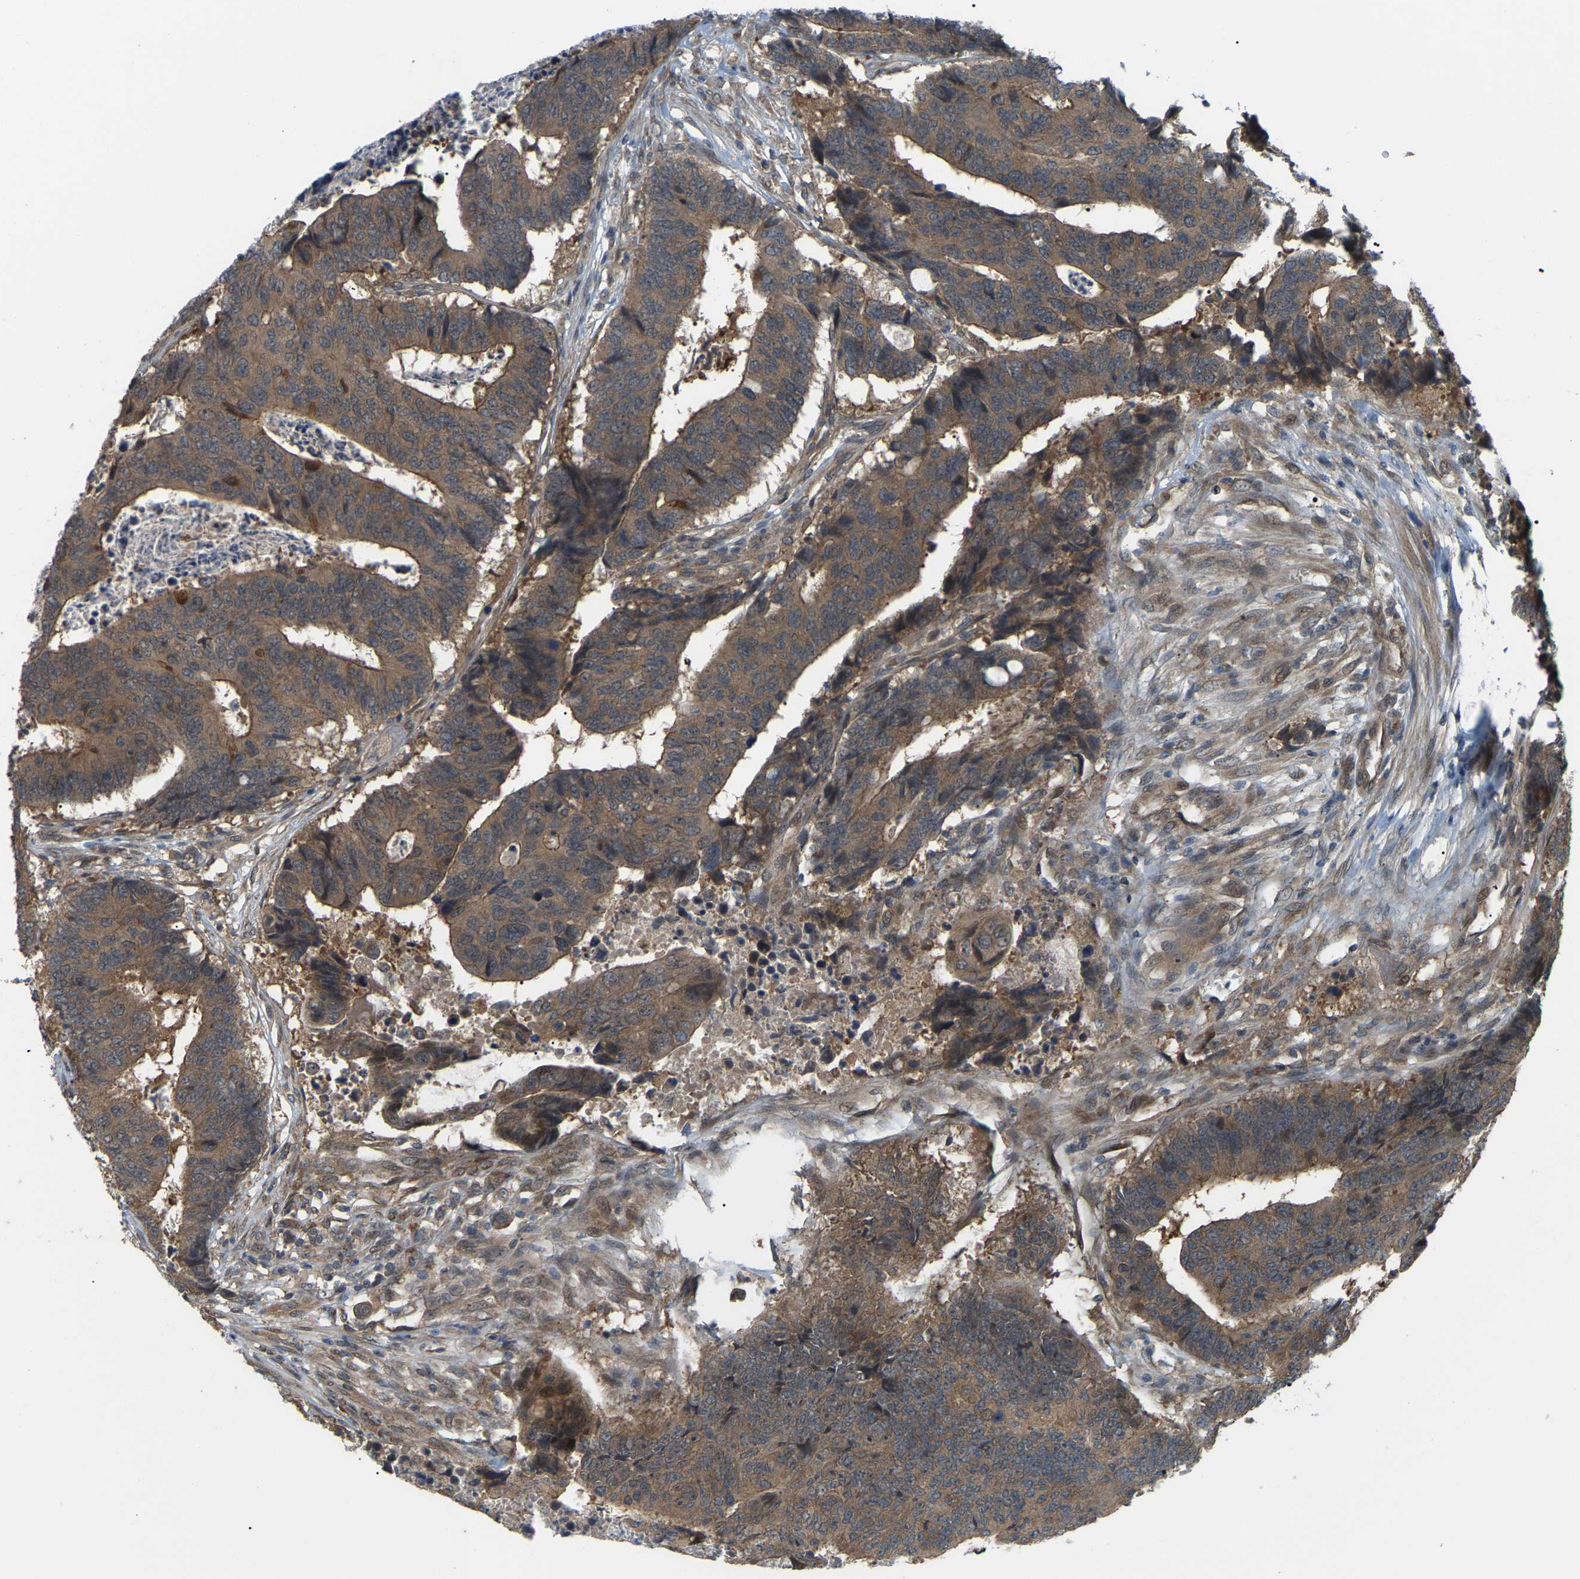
{"staining": {"intensity": "moderate", "quantity": ">75%", "location": "cytoplasmic/membranous"}, "tissue": "colorectal cancer", "cell_type": "Tumor cells", "image_type": "cancer", "snomed": [{"axis": "morphology", "description": "Adenocarcinoma, NOS"}, {"axis": "topography", "description": "Rectum"}], "caption": "Tumor cells demonstrate medium levels of moderate cytoplasmic/membranous positivity in approximately >75% of cells in colorectal adenocarcinoma.", "gene": "CROT", "patient": {"sex": "male", "age": 84}}